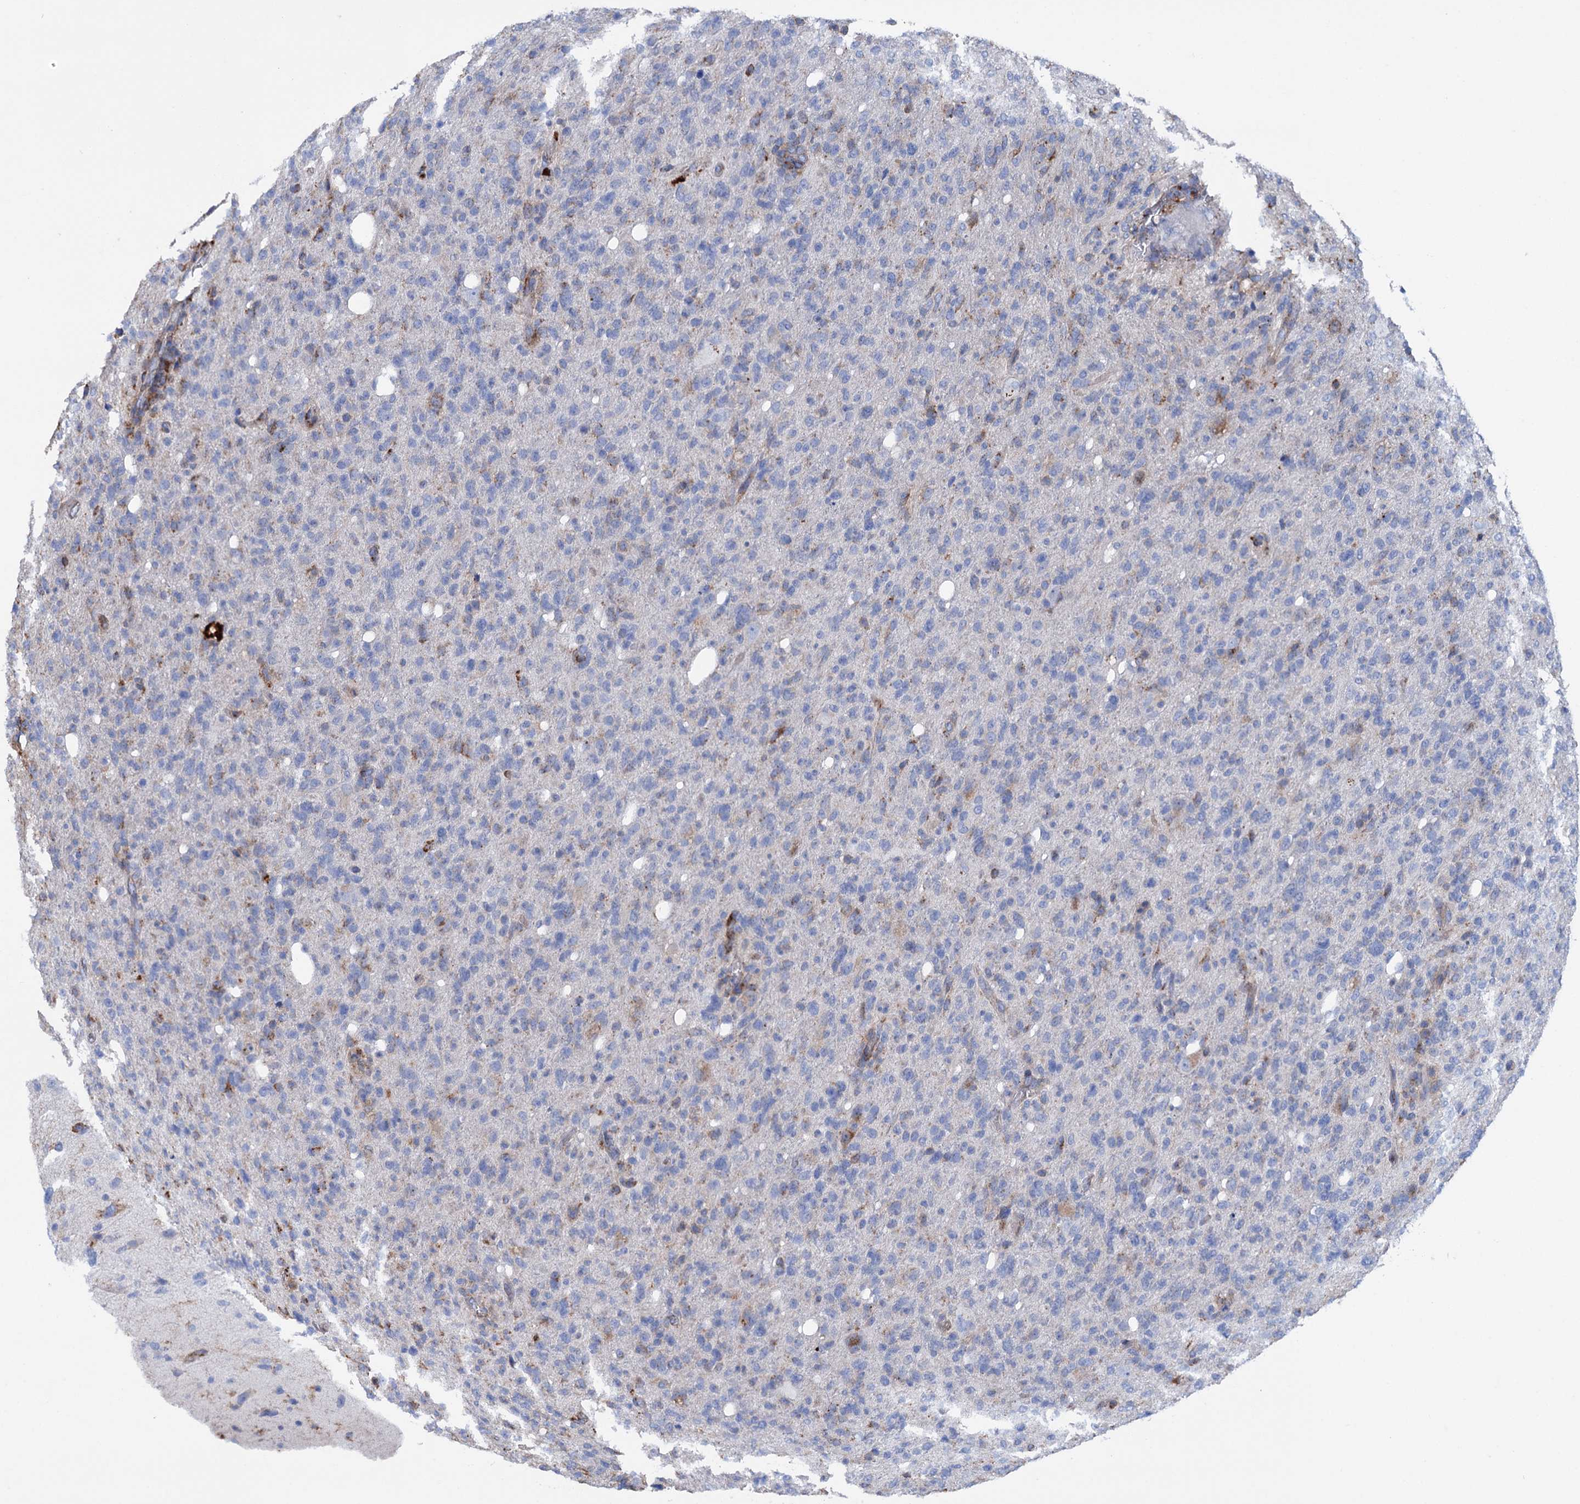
{"staining": {"intensity": "negative", "quantity": "none", "location": "none"}, "tissue": "glioma", "cell_type": "Tumor cells", "image_type": "cancer", "snomed": [{"axis": "morphology", "description": "Glioma, malignant, High grade"}, {"axis": "topography", "description": "Brain"}], "caption": "Immunohistochemistry histopathology image of neoplastic tissue: human malignant glioma (high-grade) stained with DAB (3,3'-diaminobenzidine) displays no significant protein staining in tumor cells. The staining was performed using DAB (3,3'-diaminobenzidine) to visualize the protein expression in brown, while the nuclei were stained in blue with hematoxylin (Magnification: 20x).", "gene": "SCPEP1", "patient": {"sex": "female", "age": 57}}